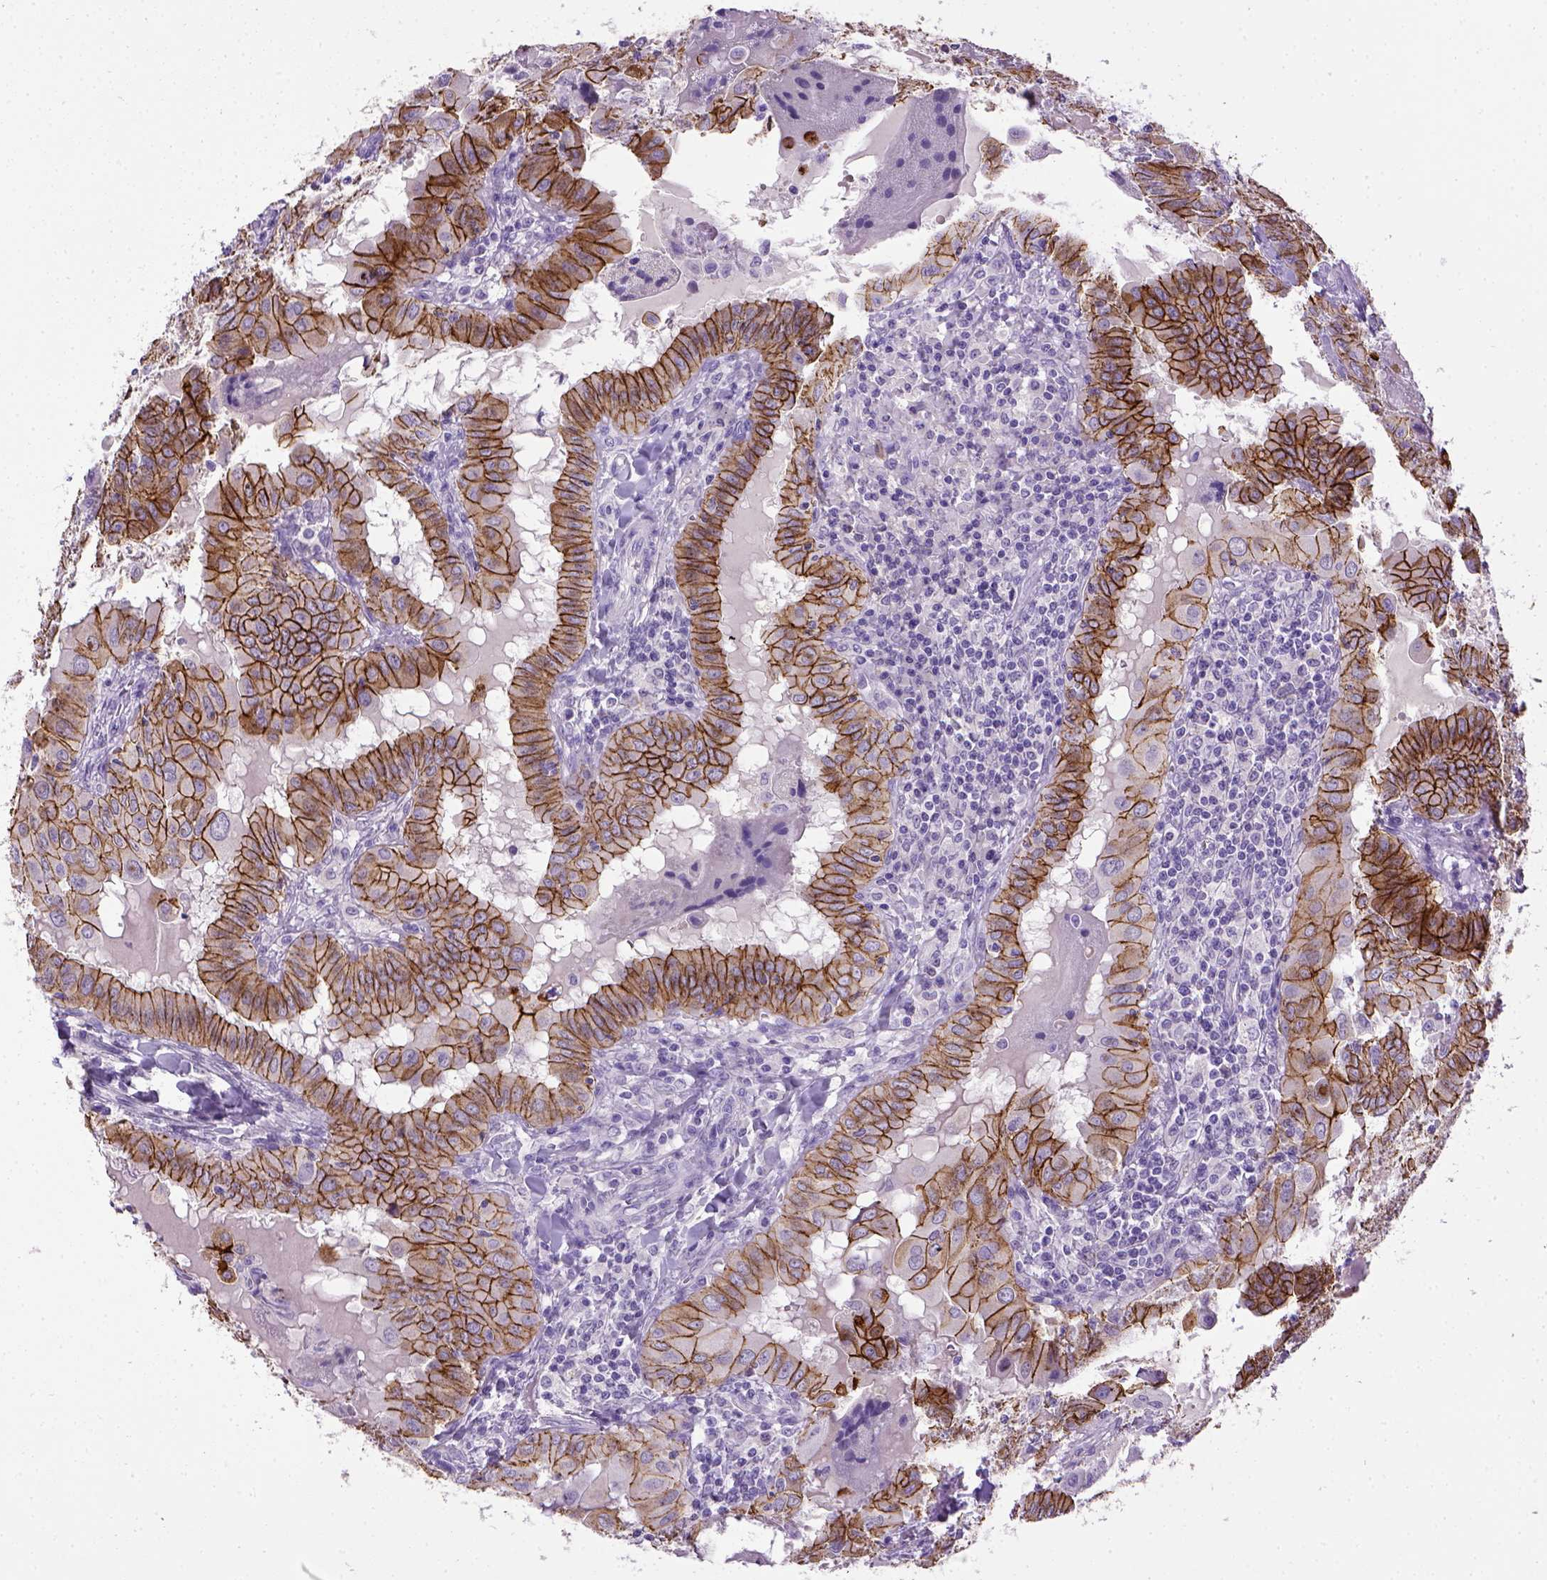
{"staining": {"intensity": "strong", "quantity": "<25%", "location": "cytoplasmic/membranous"}, "tissue": "thyroid cancer", "cell_type": "Tumor cells", "image_type": "cancer", "snomed": [{"axis": "morphology", "description": "Papillary adenocarcinoma, NOS"}, {"axis": "topography", "description": "Thyroid gland"}], "caption": "DAB (3,3'-diaminobenzidine) immunohistochemical staining of human thyroid cancer shows strong cytoplasmic/membranous protein staining in approximately <25% of tumor cells. (Stains: DAB (3,3'-diaminobenzidine) in brown, nuclei in blue, Microscopy: brightfield microscopy at high magnification).", "gene": "CDH1", "patient": {"sex": "female", "age": 37}}